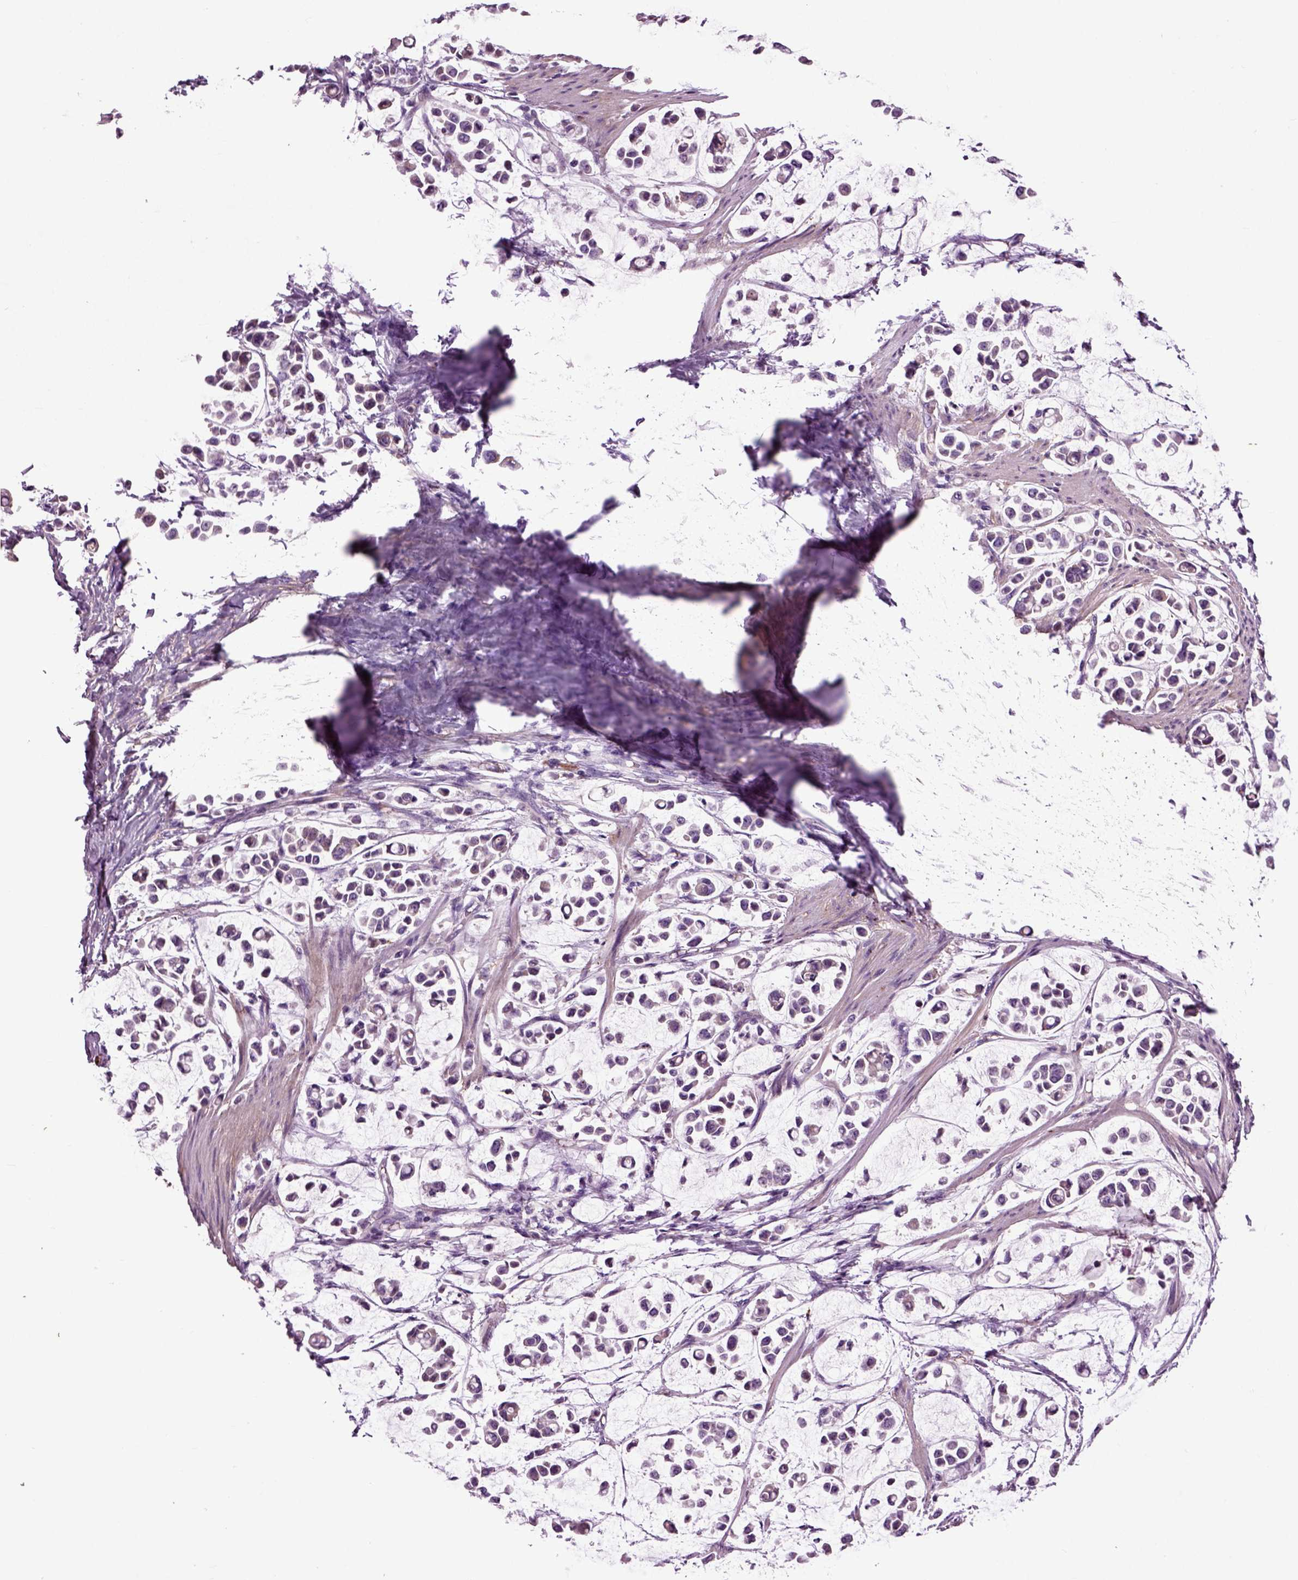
{"staining": {"intensity": "negative", "quantity": "none", "location": "none"}, "tissue": "stomach cancer", "cell_type": "Tumor cells", "image_type": "cancer", "snomed": [{"axis": "morphology", "description": "Adenocarcinoma, NOS"}, {"axis": "topography", "description": "Stomach"}], "caption": "Adenocarcinoma (stomach) stained for a protein using immunohistochemistry (IHC) shows no staining tumor cells.", "gene": "SPON1", "patient": {"sex": "male", "age": 82}}